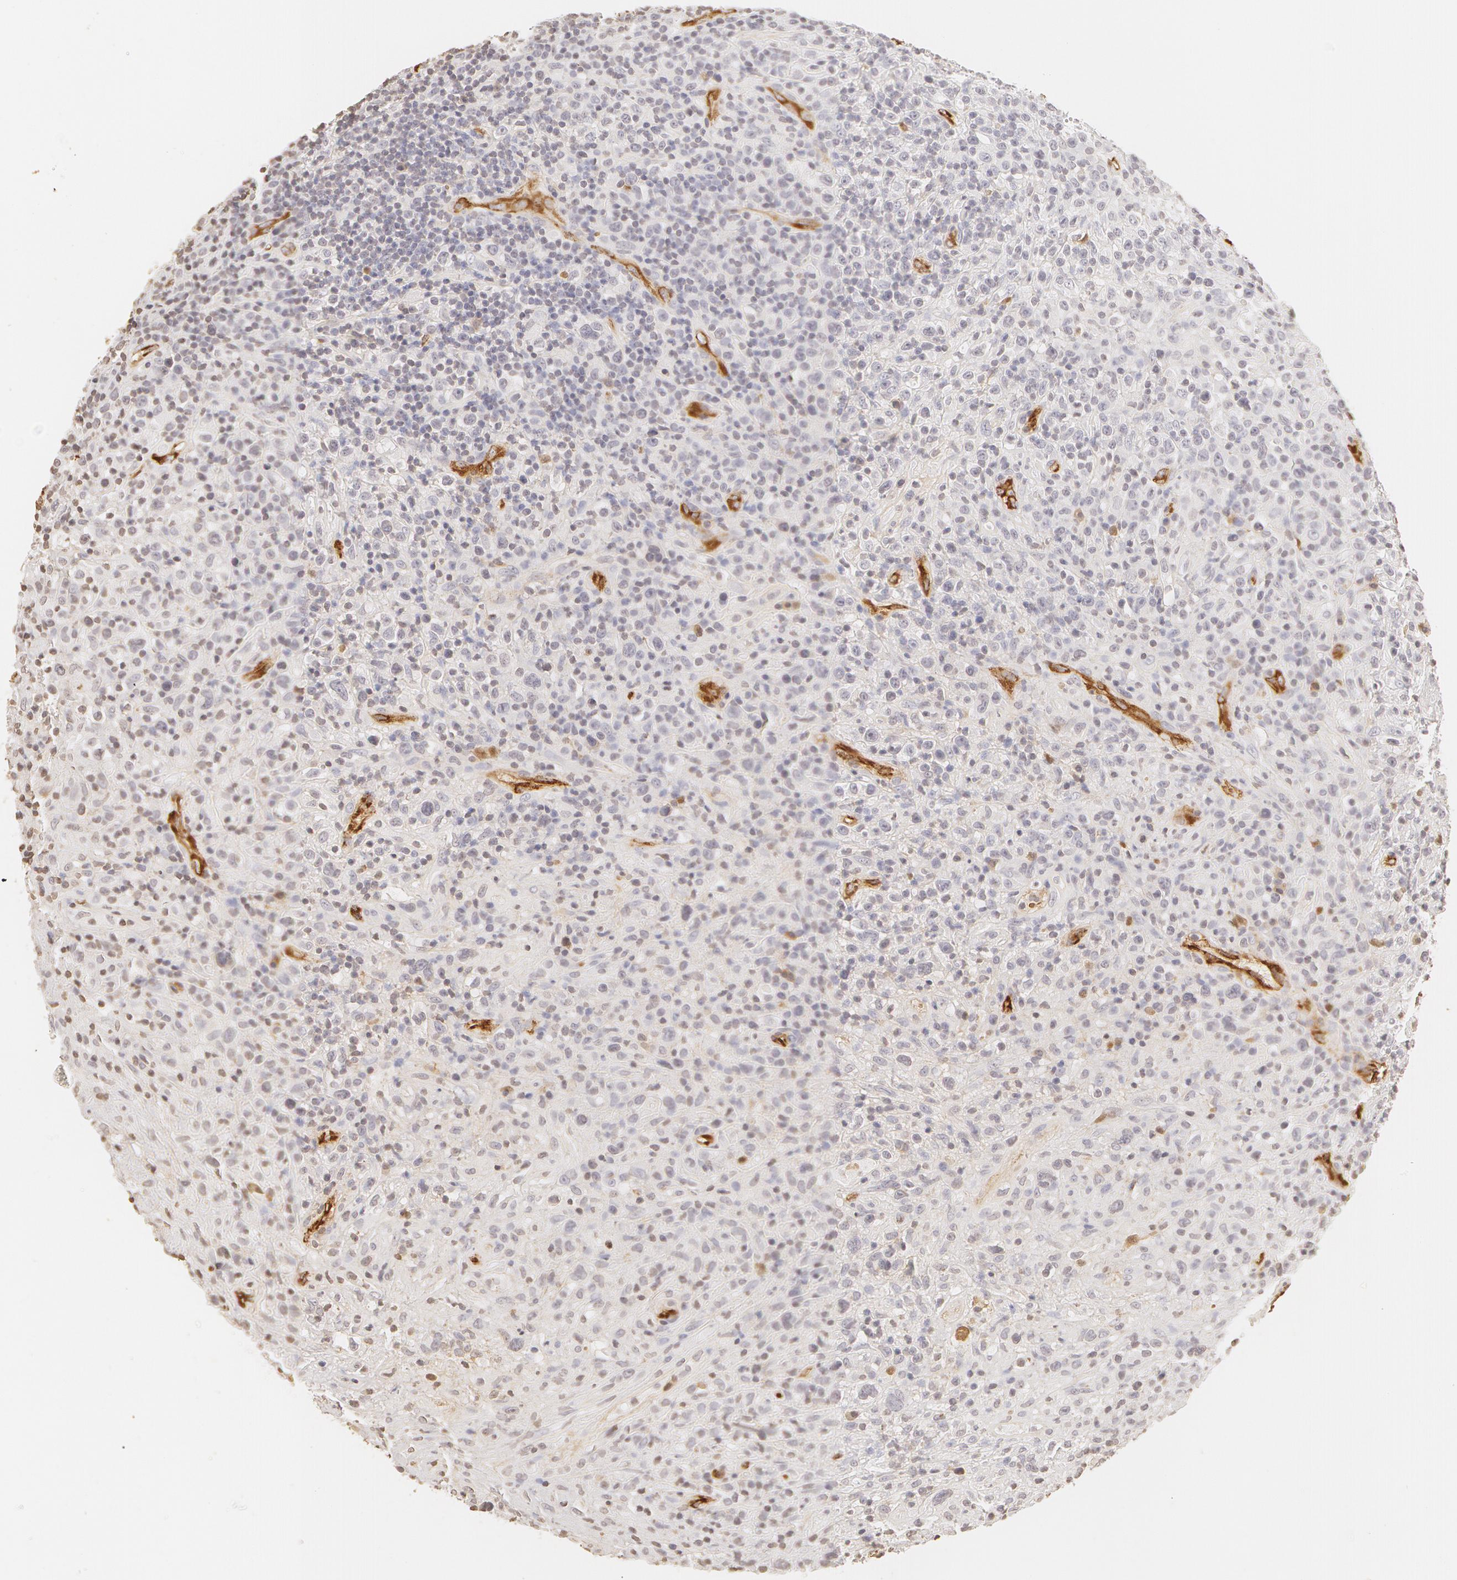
{"staining": {"intensity": "negative", "quantity": "none", "location": "none"}, "tissue": "lymphoma", "cell_type": "Tumor cells", "image_type": "cancer", "snomed": [{"axis": "morphology", "description": "Hodgkin's disease, NOS"}, {"axis": "topography", "description": "Lymph node"}], "caption": "IHC of human lymphoma demonstrates no positivity in tumor cells. (Stains: DAB immunohistochemistry with hematoxylin counter stain, Microscopy: brightfield microscopy at high magnification).", "gene": "VWF", "patient": {"sex": "male", "age": 46}}